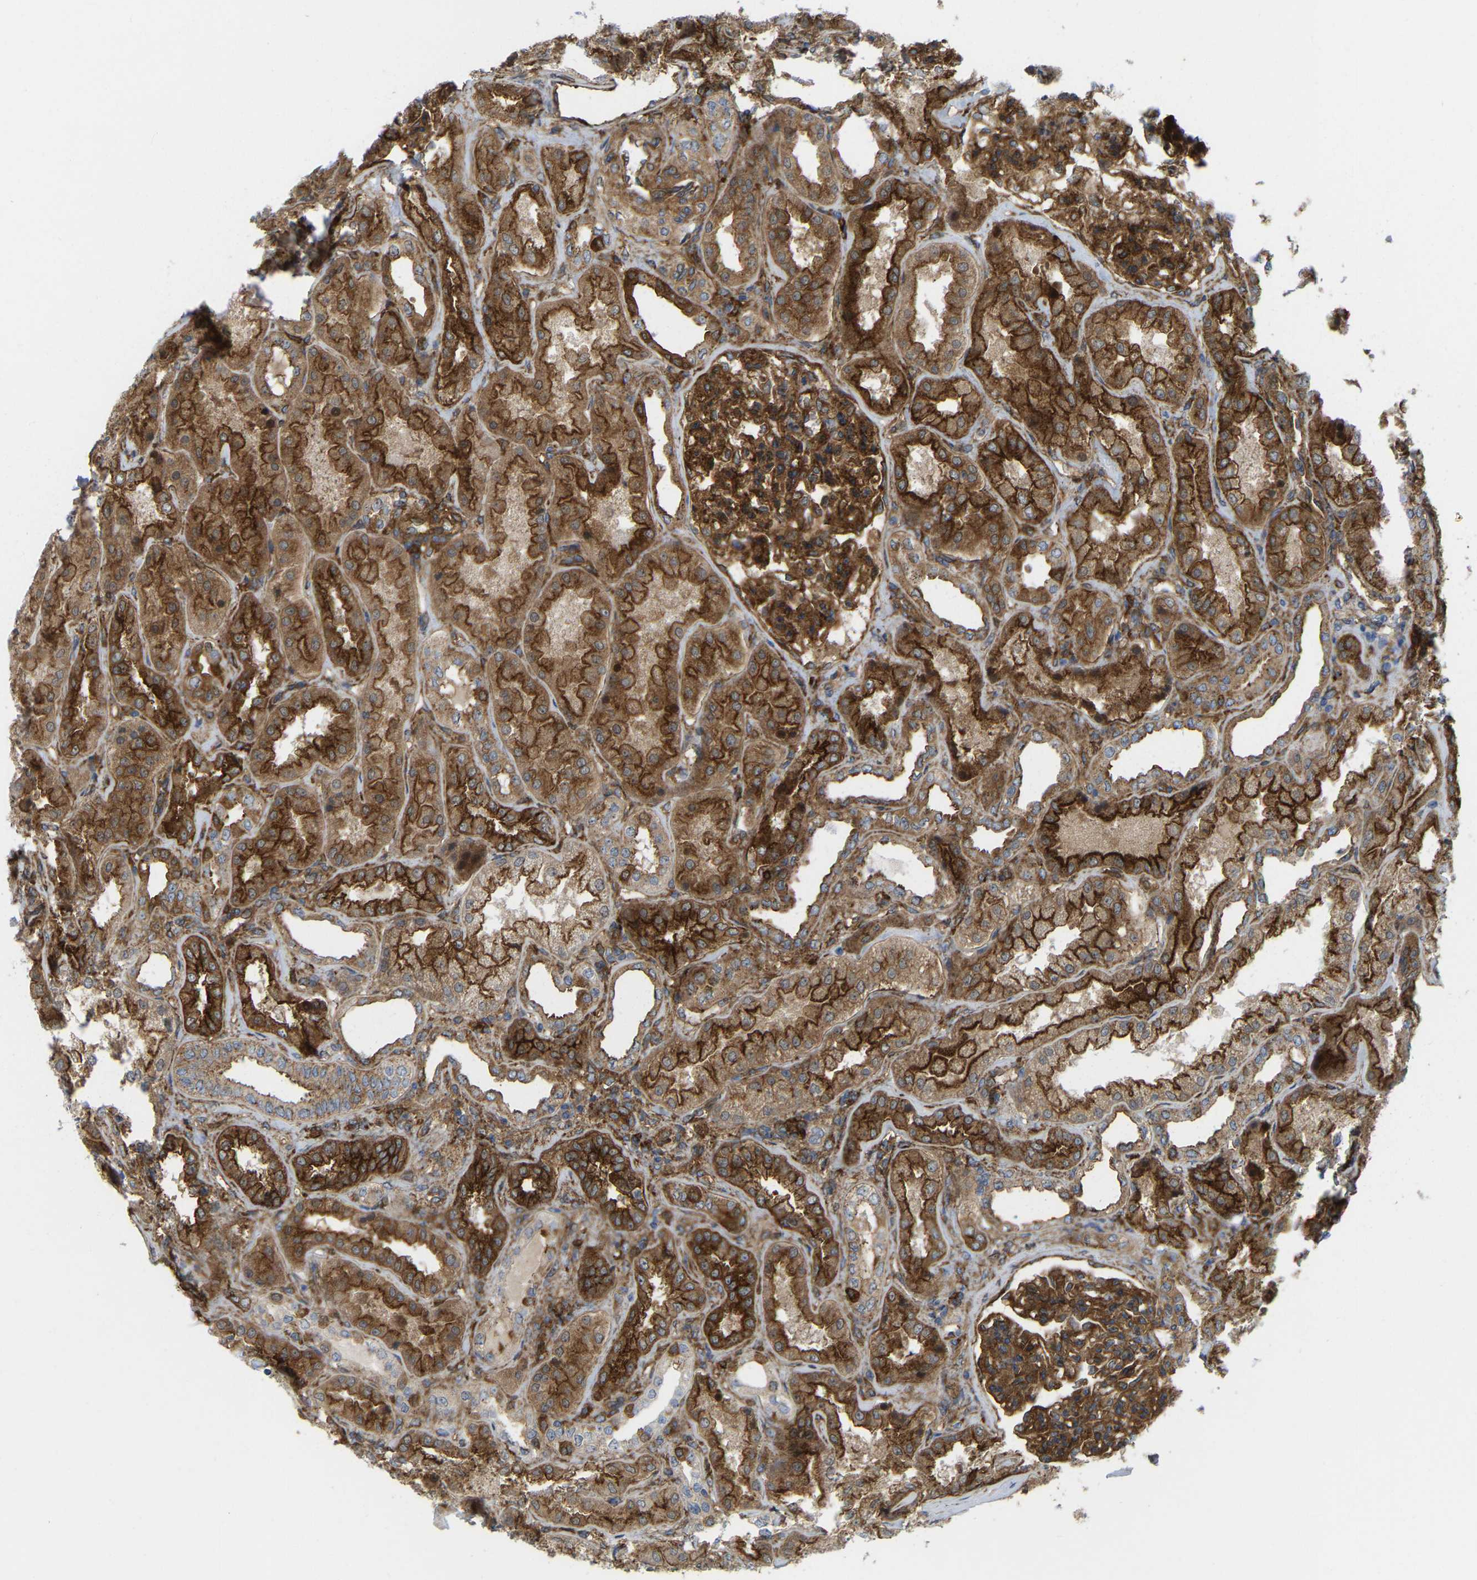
{"staining": {"intensity": "strong", "quantity": ">75%", "location": "cytoplasmic/membranous"}, "tissue": "kidney", "cell_type": "Cells in glomeruli", "image_type": "normal", "snomed": [{"axis": "morphology", "description": "Normal tissue, NOS"}, {"axis": "topography", "description": "Kidney"}], "caption": "Human kidney stained for a protein (brown) displays strong cytoplasmic/membranous positive positivity in about >75% of cells in glomeruli.", "gene": "PICALM", "patient": {"sex": "female", "age": 56}}